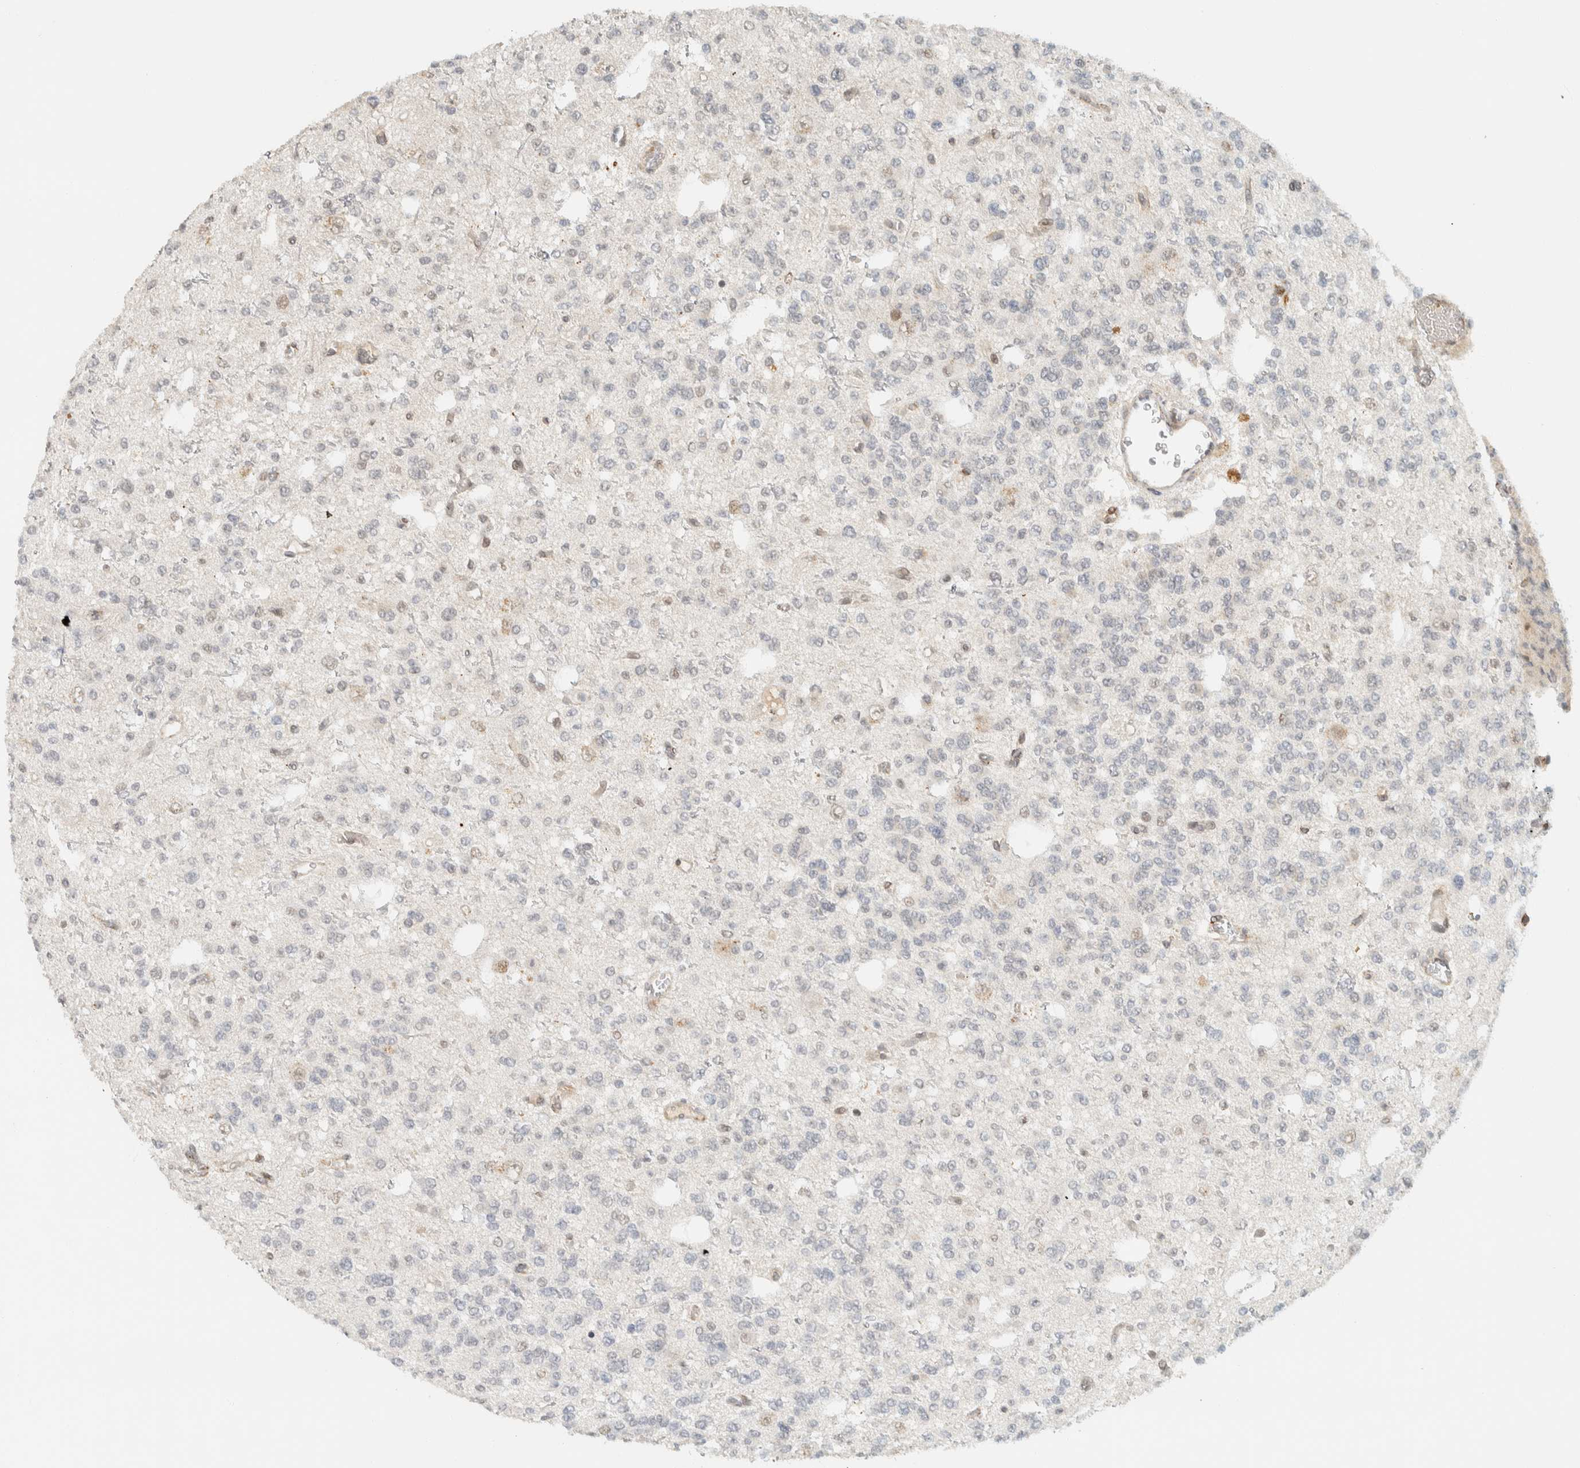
{"staining": {"intensity": "negative", "quantity": "none", "location": "none"}, "tissue": "glioma", "cell_type": "Tumor cells", "image_type": "cancer", "snomed": [{"axis": "morphology", "description": "Glioma, malignant, Low grade"}, {"axis": "topography", "description": "Brain"}], "caption": "Protein analysis of glioma displays no significant expression in tumor cells.", "gene": "ITPRID1", "patient": {"sex": "male", "age": 38}}